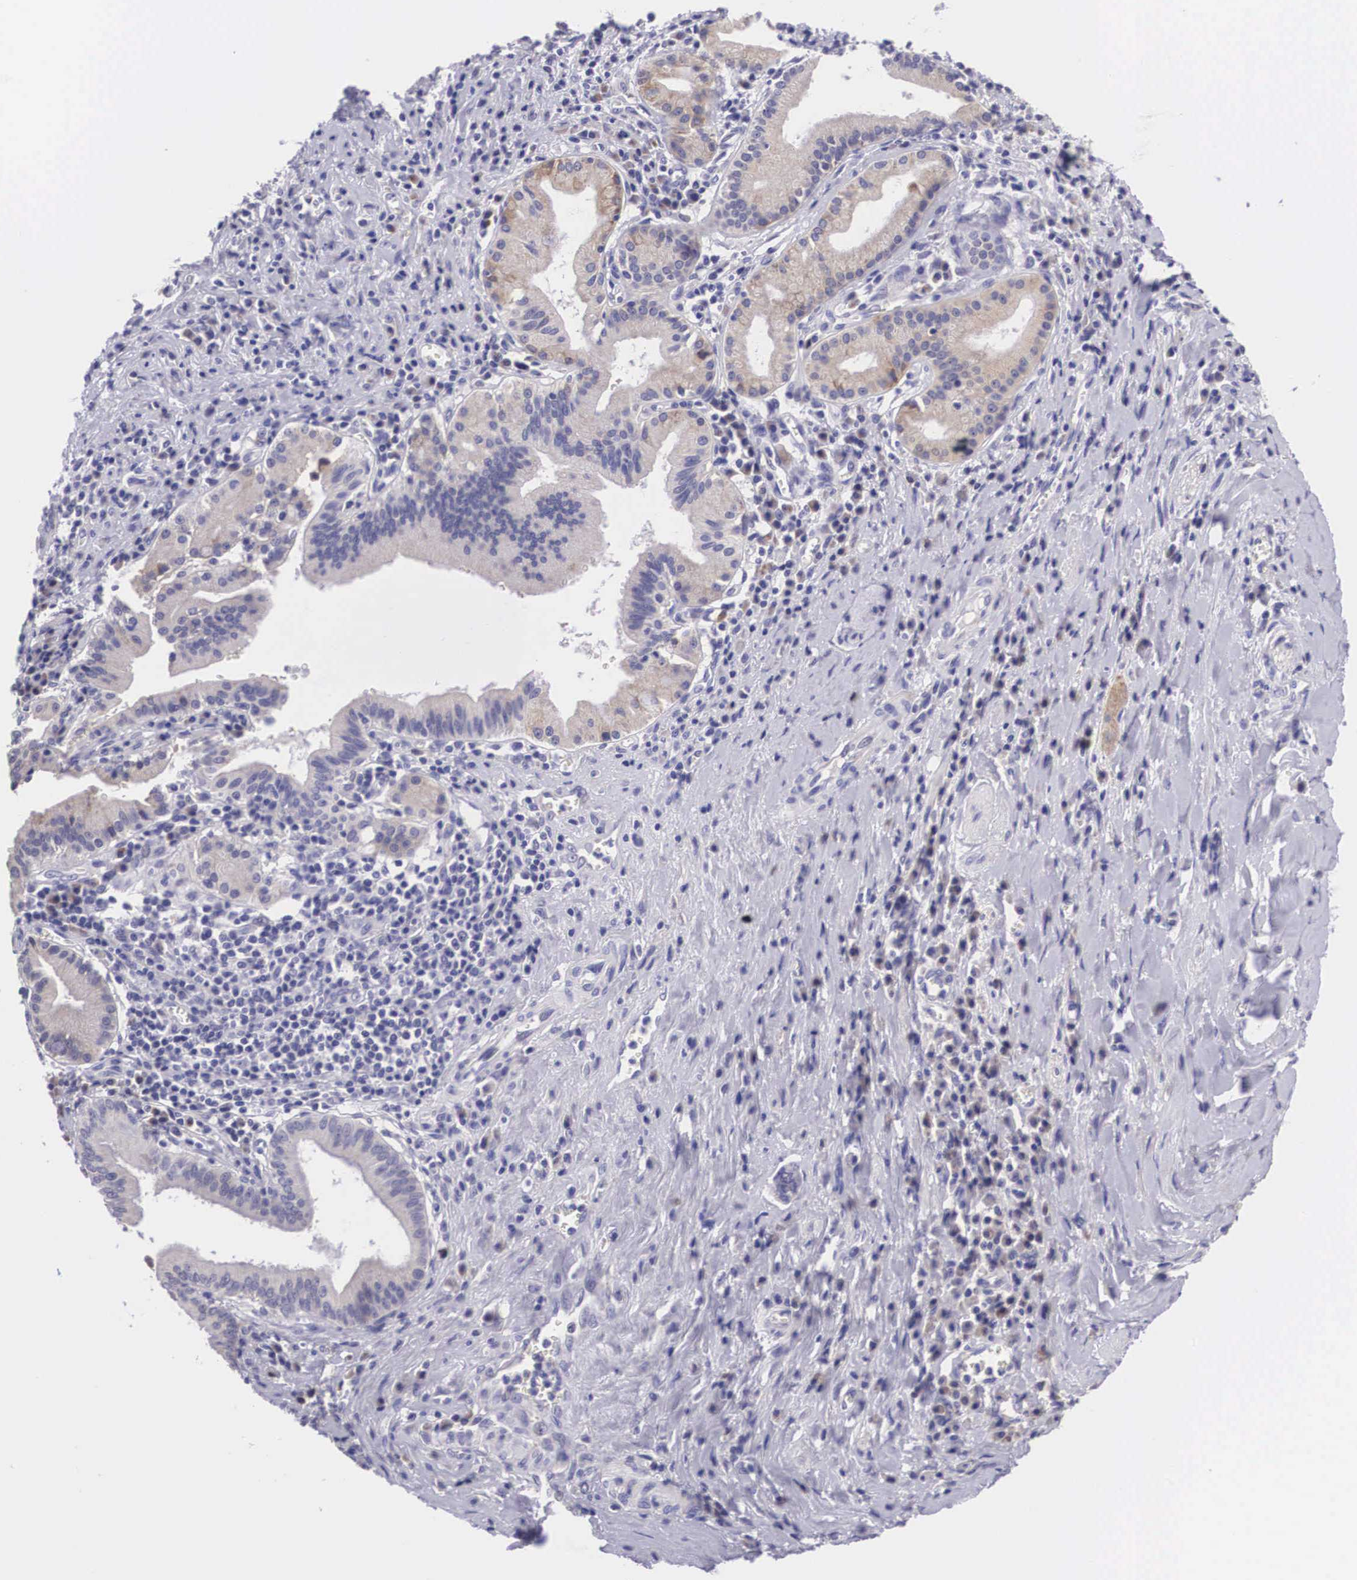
{"staining": {"intensity": "weak", "quantity": "25%-75%", "location": "cytoplasmic/membranous"}, "tissue": "pancreatic cancer", "cell_type": "Tumor cells", "image_type": "cancer", "snomed": [{"axis": "morphology", "description": "Adenocarcinoma, NOS"}, {"axis": "topography", "description": "Pancreas"}], "caption": "IHC (DAB (3,3'-diaminobenzidine)) staining of human adenocarcinoma (pancreatic) demonstrates weak cytoplasmic/membranous protein expression in approximately 25%-75% of tumor cells.", "gene": "ARG2", "patient": {"sex": "male", "age": 69}}